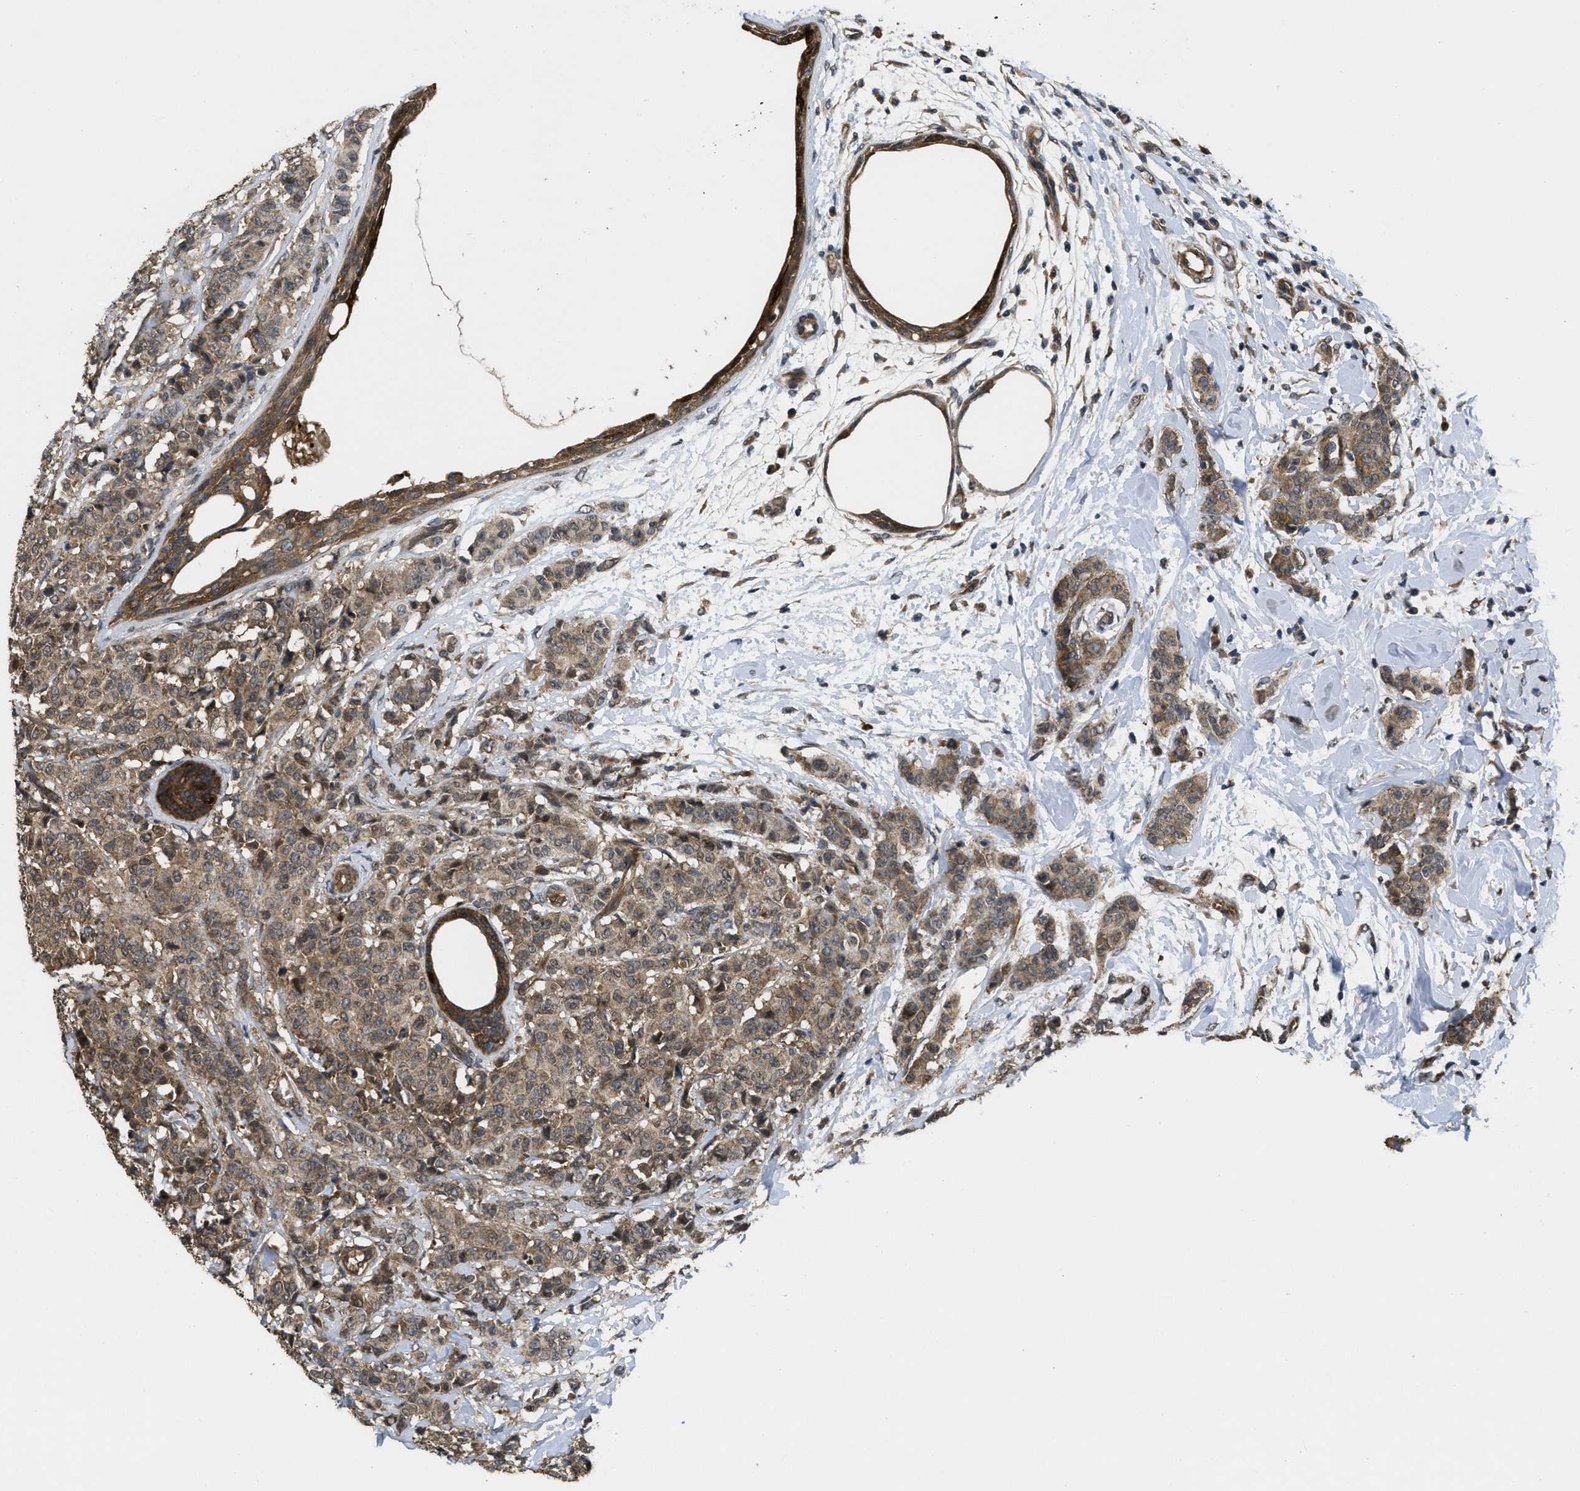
{"staining": {"intensity": "moderate", "quantity": ">75%", "location": "cytoplasmic/membranous"}, "tissue": "breast cancer", "cell_type": "Tumor cells", "image_type": "cancer", "snomed": [{"axis": "morphology", "description": "Normal tissue, NOS"}, {"axis": "morphology", "description": "Duct carcinoma"}, {"axis": "topography", "description": "Breast"}], "caption": "This micrograph exhibits IHC staining of human breast cancer, with medium moderate cytoplasmic/membranous positivity in about >75% of tumor cells.", "gene": "FZD6", "patient": {"sex": "female", "age": 40}}